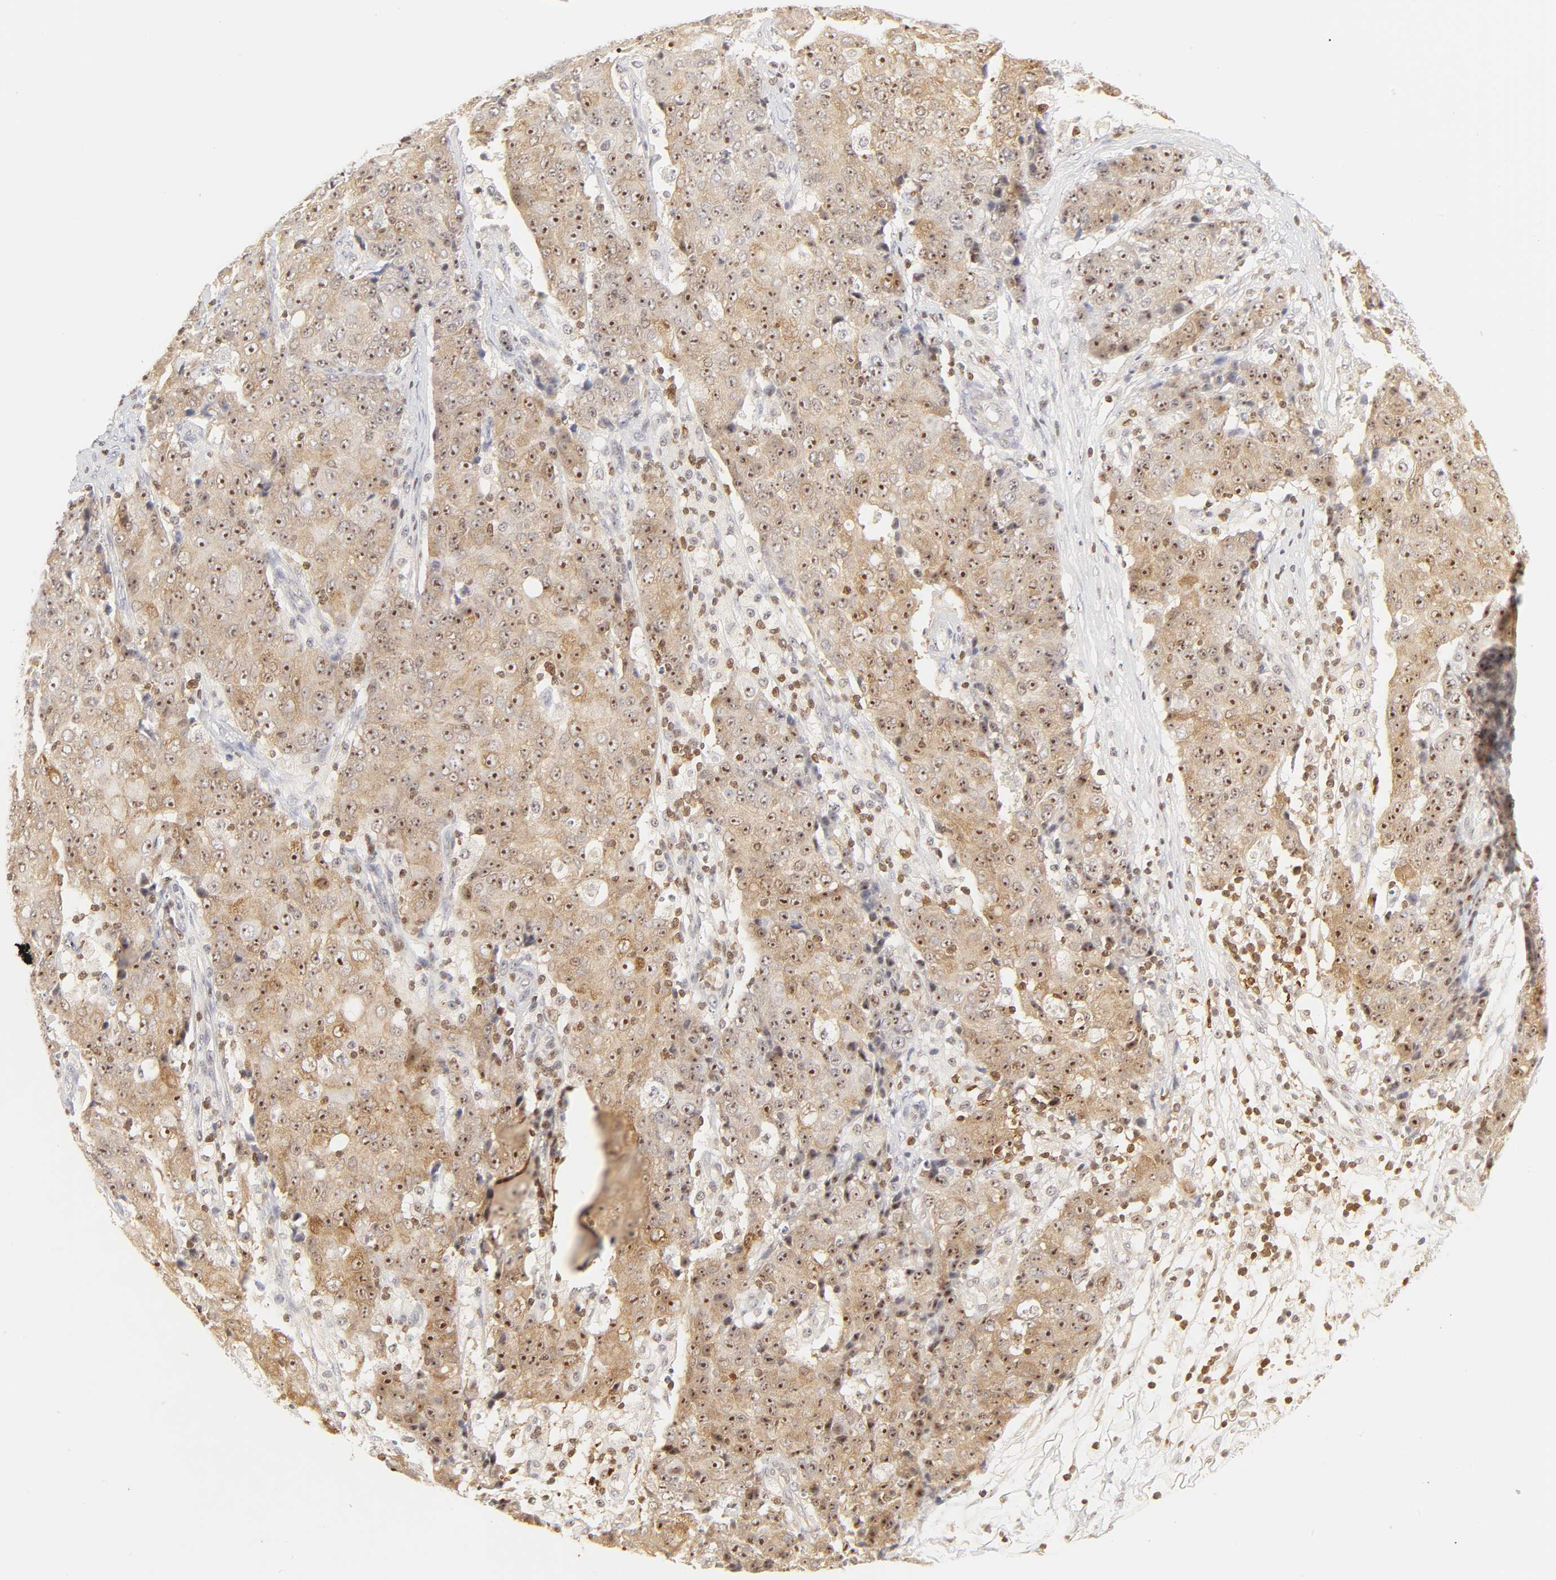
{"staining": {"intensity": "moderate", "quantity": "25%-75%", "location": "cytoplasmic/membranous,nuclear"}, "tissue": "ovarian cancer", "cell_type": "Tumor cells", "image_type": "cancer", "snomed": [{"axis": "morphology", "description": "Carcinoma, endometroid"}, {"axis": "topography", "description": "Ovary"}], "caption": "DAB immunohistochemical staining of ovarian cancer exhibits moderate cytoplasmic/membranous and nuclear protein expression in approximately 25%-75% of tumor cells. The staining is performed using DAB brown chromogen to label protein expression. The nuclei are counter-stained blue using hematoxylin.", "gene": "KIF2A", "patient": {"sex": "female", "age": 42}}